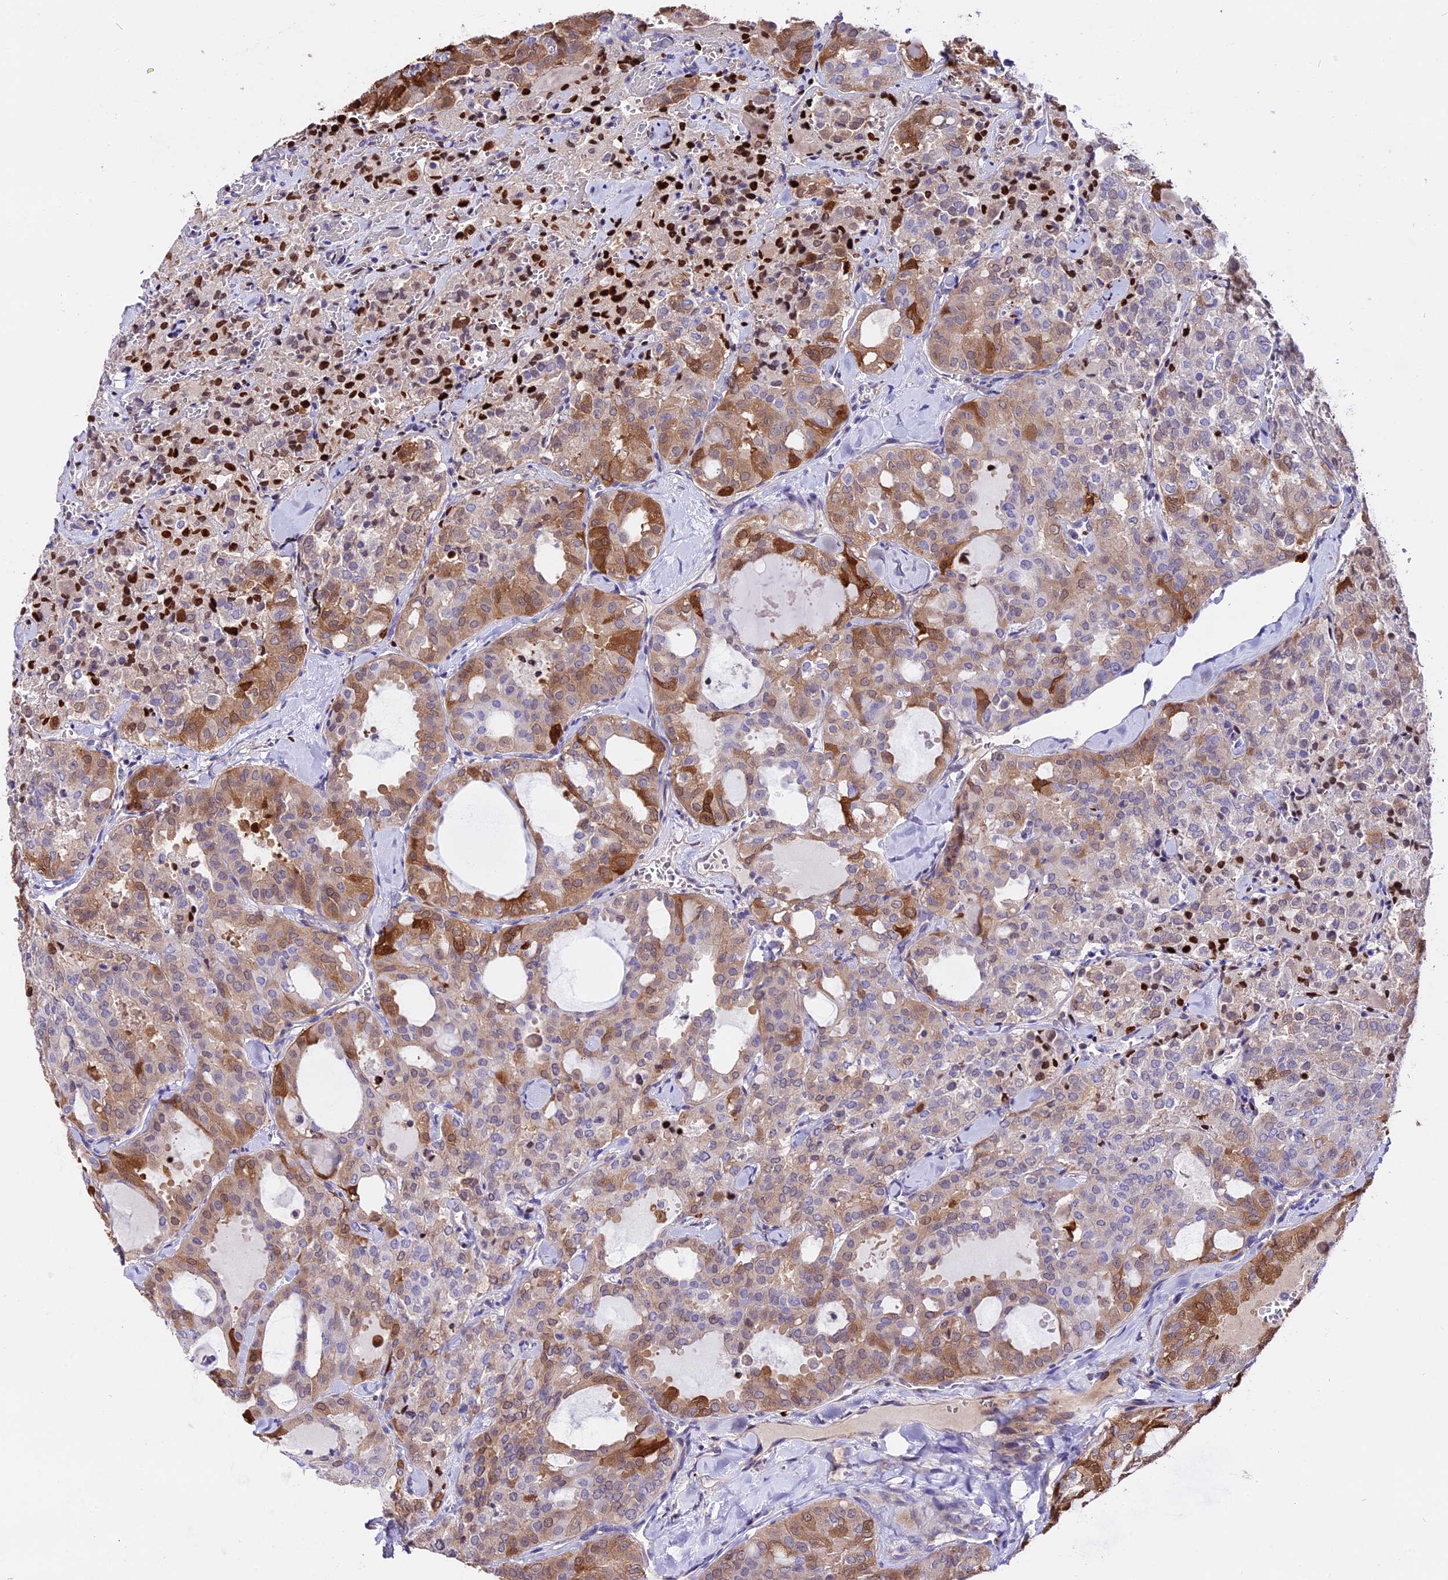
{"staining": {"intensity": "moderate", "quantity": "25%-75%", "location": "cytoplasmic/membranous"}, "tissue": "thyroid cancer", "cell_type": "Tumor cells", "image_type": "cancer", "snomed": [{"axis": "morphology", "description": "Follicular adenoma carcinoma, NOS"}, {"axis": "topography", "description": "Thyroid gland"}], "caption": "This photomicrograph reveals immunohistochemistry staining of human thyroid cancer (follicular adenoma carcinoma), with medium moderate cytoplasmic/membranous positivity in approximately 25%-75% of tumor cells.", "gene": "MAP3K7CL", "patient": {"sex": "male", "age": 75}}